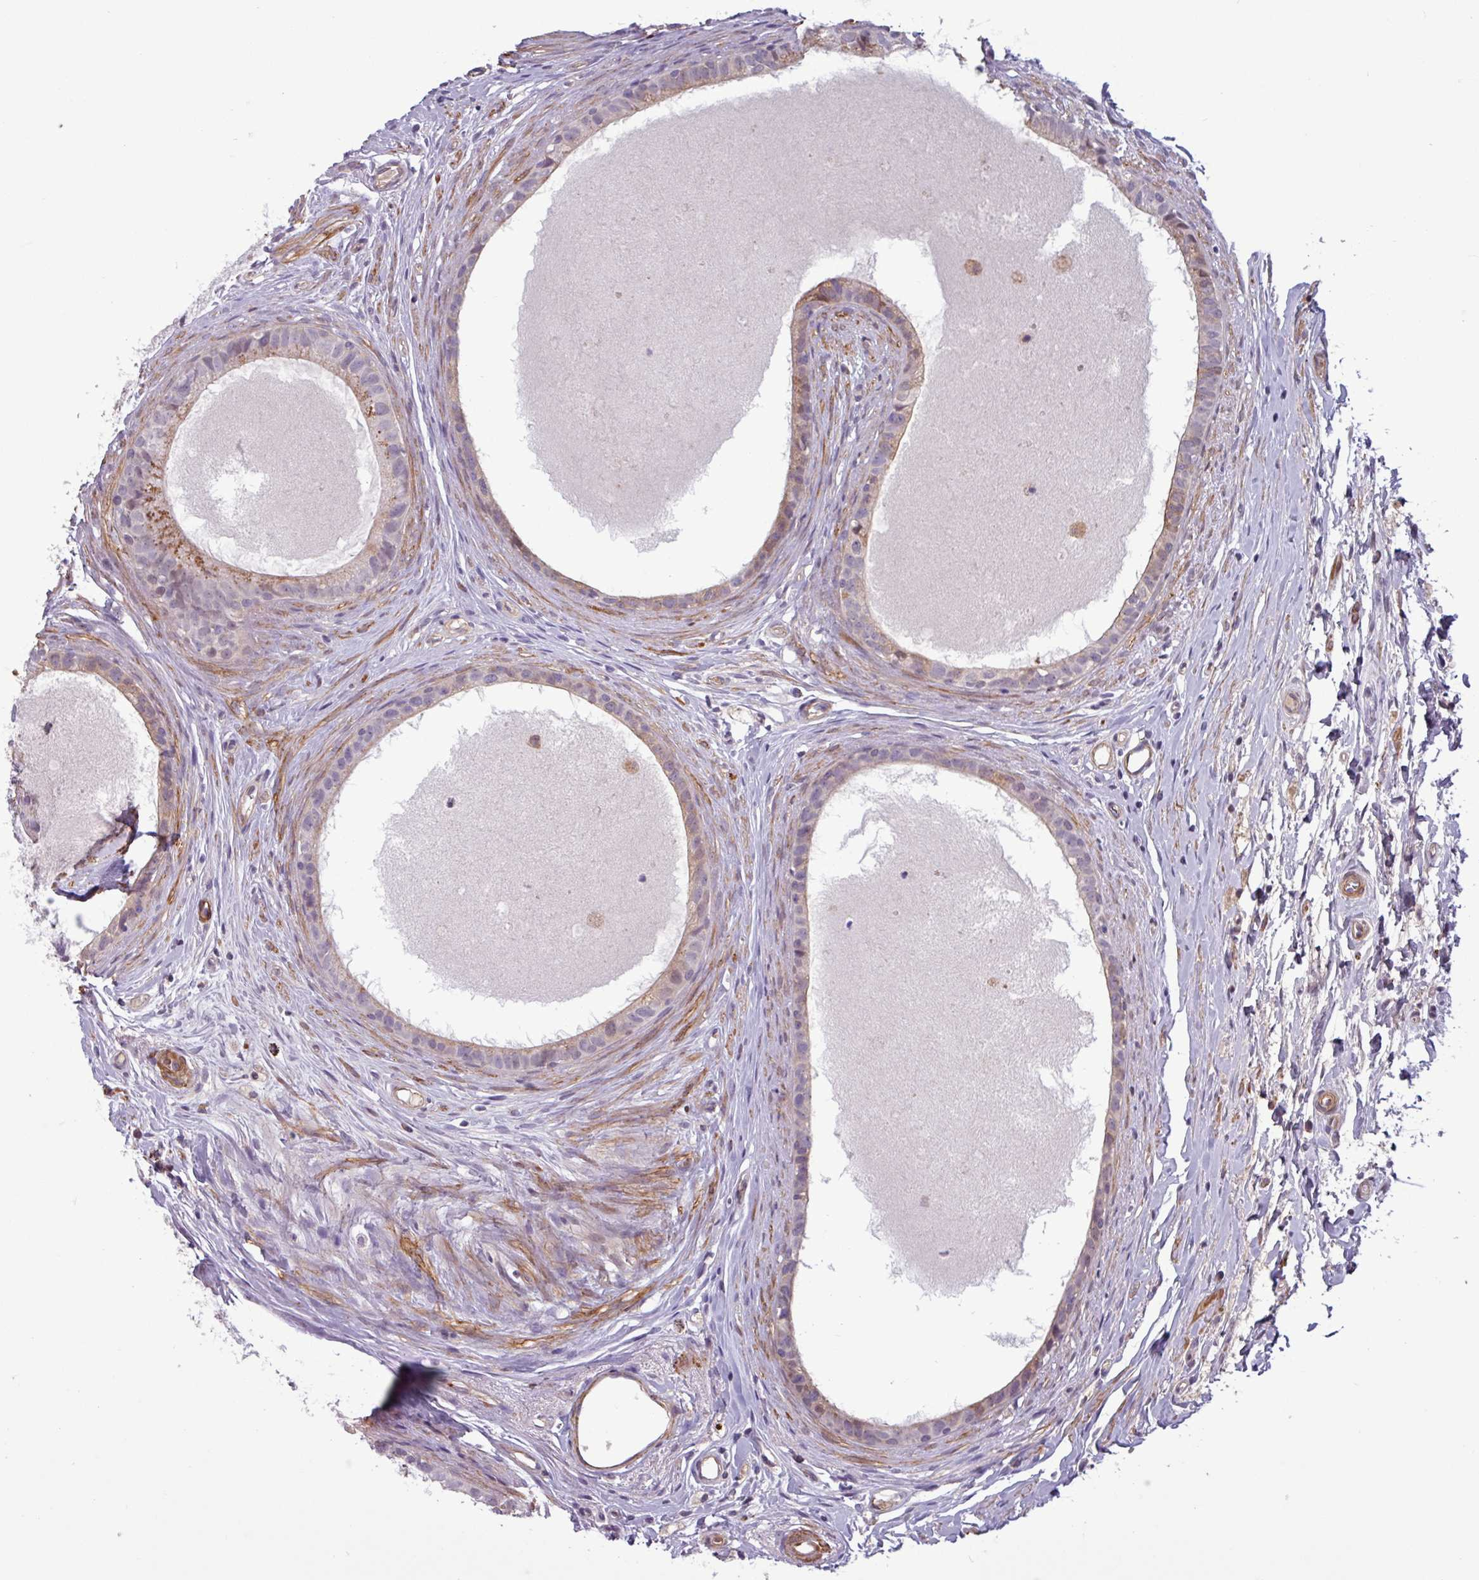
{"staining": {"intensity": "weak", "quantity": "25%-75%", "location": "cytoplasmic/membranous"}, "tissue": "epididymis", "cell_type": "Glandular cells", "image_type": "normal", "snomed": [{"axis": "morphology", "description": "Normal tissue, NOS"}, {"axis": "topography", "description": "Epididymis"}], "caption": "Protein analysis of unremarkable epididymis reveals weak cytoplasmic/membranous expression in approximately 25%-75% of glandular cells.", "gene": "PCED1A", "patient": {"sex": "male", "age": 80}}